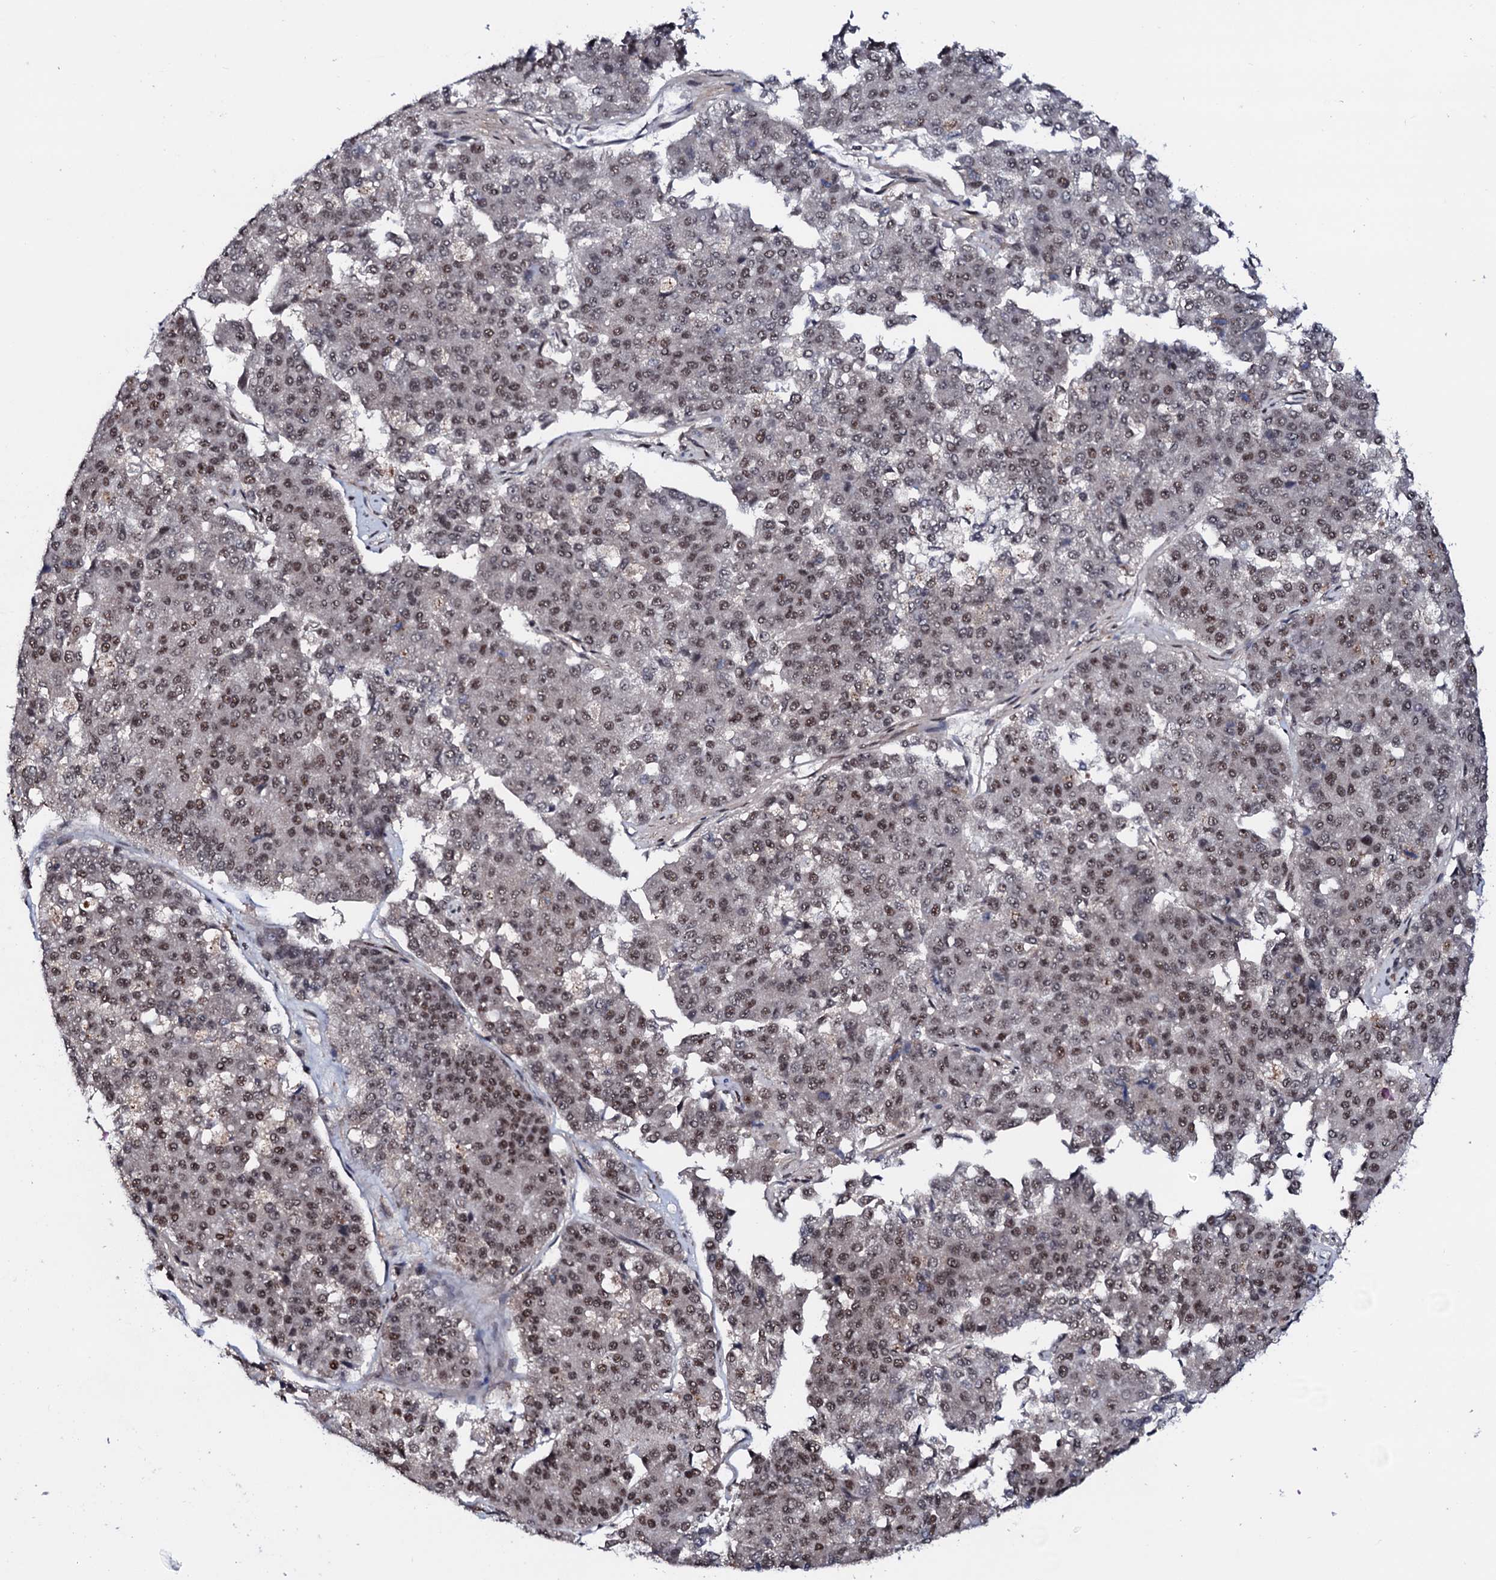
{"staining": {"intensity": "moderate", "quantity": ">75%", "location": "nuclear"}, "tissue": "pancreatic cancer", "cell_type": "Tumor cells", "image_type": "cancer", "snomed": [{"axis": "morphology", "description": "Adenocarcinoma, NOS"}, {"axis": "topography", "description": "Pancreas"}], "caption": "Immunohistochemical staining of pancreatic cancer exhibits medium levels of moderate nuclear staining in approximately >75% of tumor cells.", "gene": "PRPF18", "patient": {"sex": "male", "age": 50}}